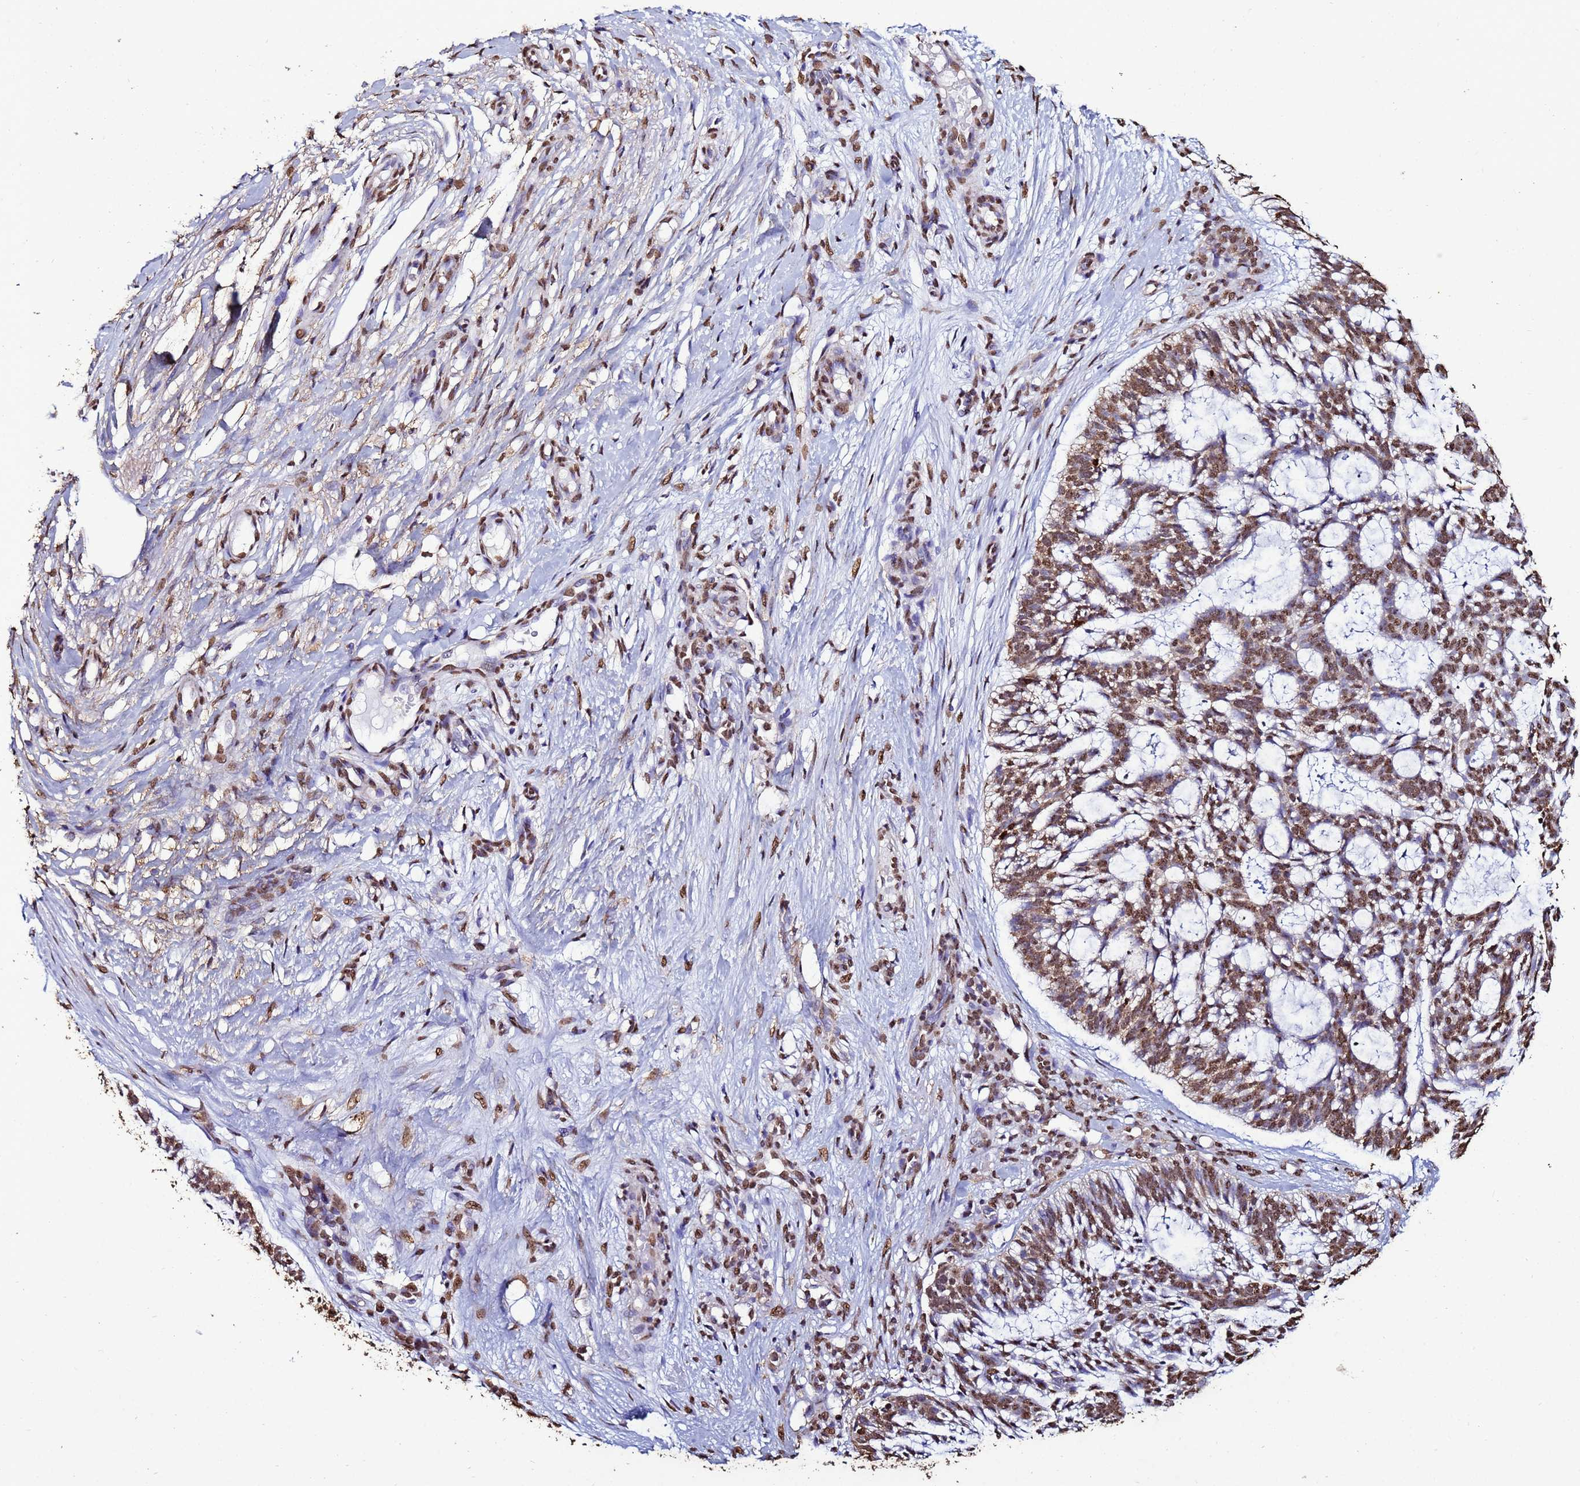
{"staining": {"intensity": "moderate", "quantity": ">75%", "location": "cytoplasmic/membranous,nuclear"}, "tissue": "skin cancer", "cell_type": "Tumor cells", "image_type": "cancer", "snomed": [{"axis": "morphology", "description": "Basal cell carcinoma"}, {"axis": "topography", "description": "Skin"}], "caption": "A brown stain labels moderate cytoplasmic/membranous and nuclear staining of a protein in human skin basal cell carcinoma tumor cells. The staining was performed using DAB (3,3'-diaminobenzidine) to visualize the protein expression in brown, while the nuclei were stained in blue with hematoxylin (Magnification: 20x).", "gene": "TRIP6", "patient": {"sex": "male", "age": 88}}